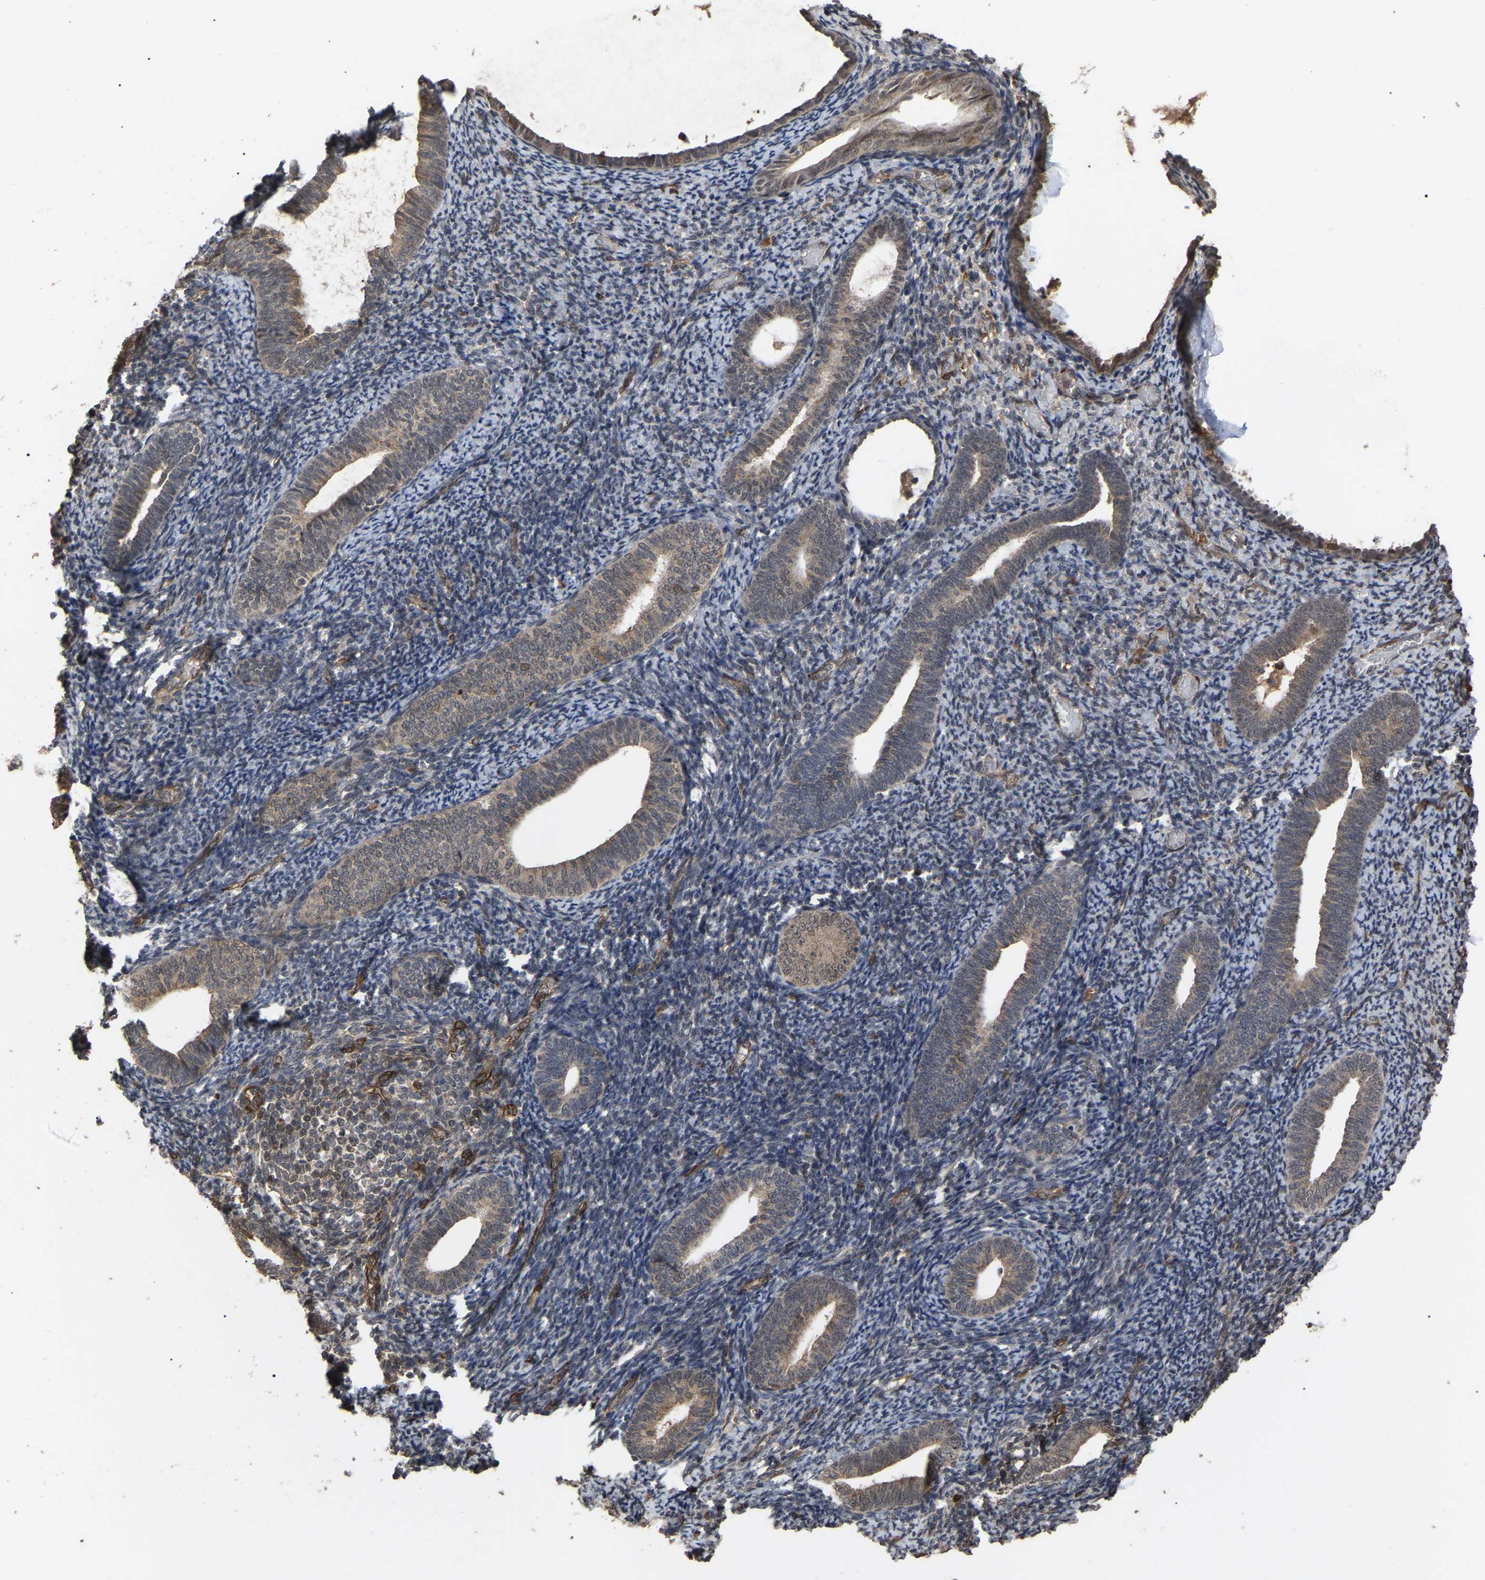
{"staining": {"intensity": "negative", "quantity": "none", "location": "none"}, "tissue": "endometrium", "cell_type": "Cells in endometrial stroma", "image_type": "normal", "snomed": [{"axis": "morphology", "description": "Normal tissue, NOS"}, {"axis": "topography", "description": "Endometrium"}], "caption": "Immunohistochemistry image of benign endometrium stained for a protein (brown), which displays no staining in cells in endometrial stroma. (Brightfield microscopy of DAB (3,3'-diaminobenzidine) IHC at high magnification).", "gene": "FAM161B", "patient": {"sex": "female", "age": 66}}